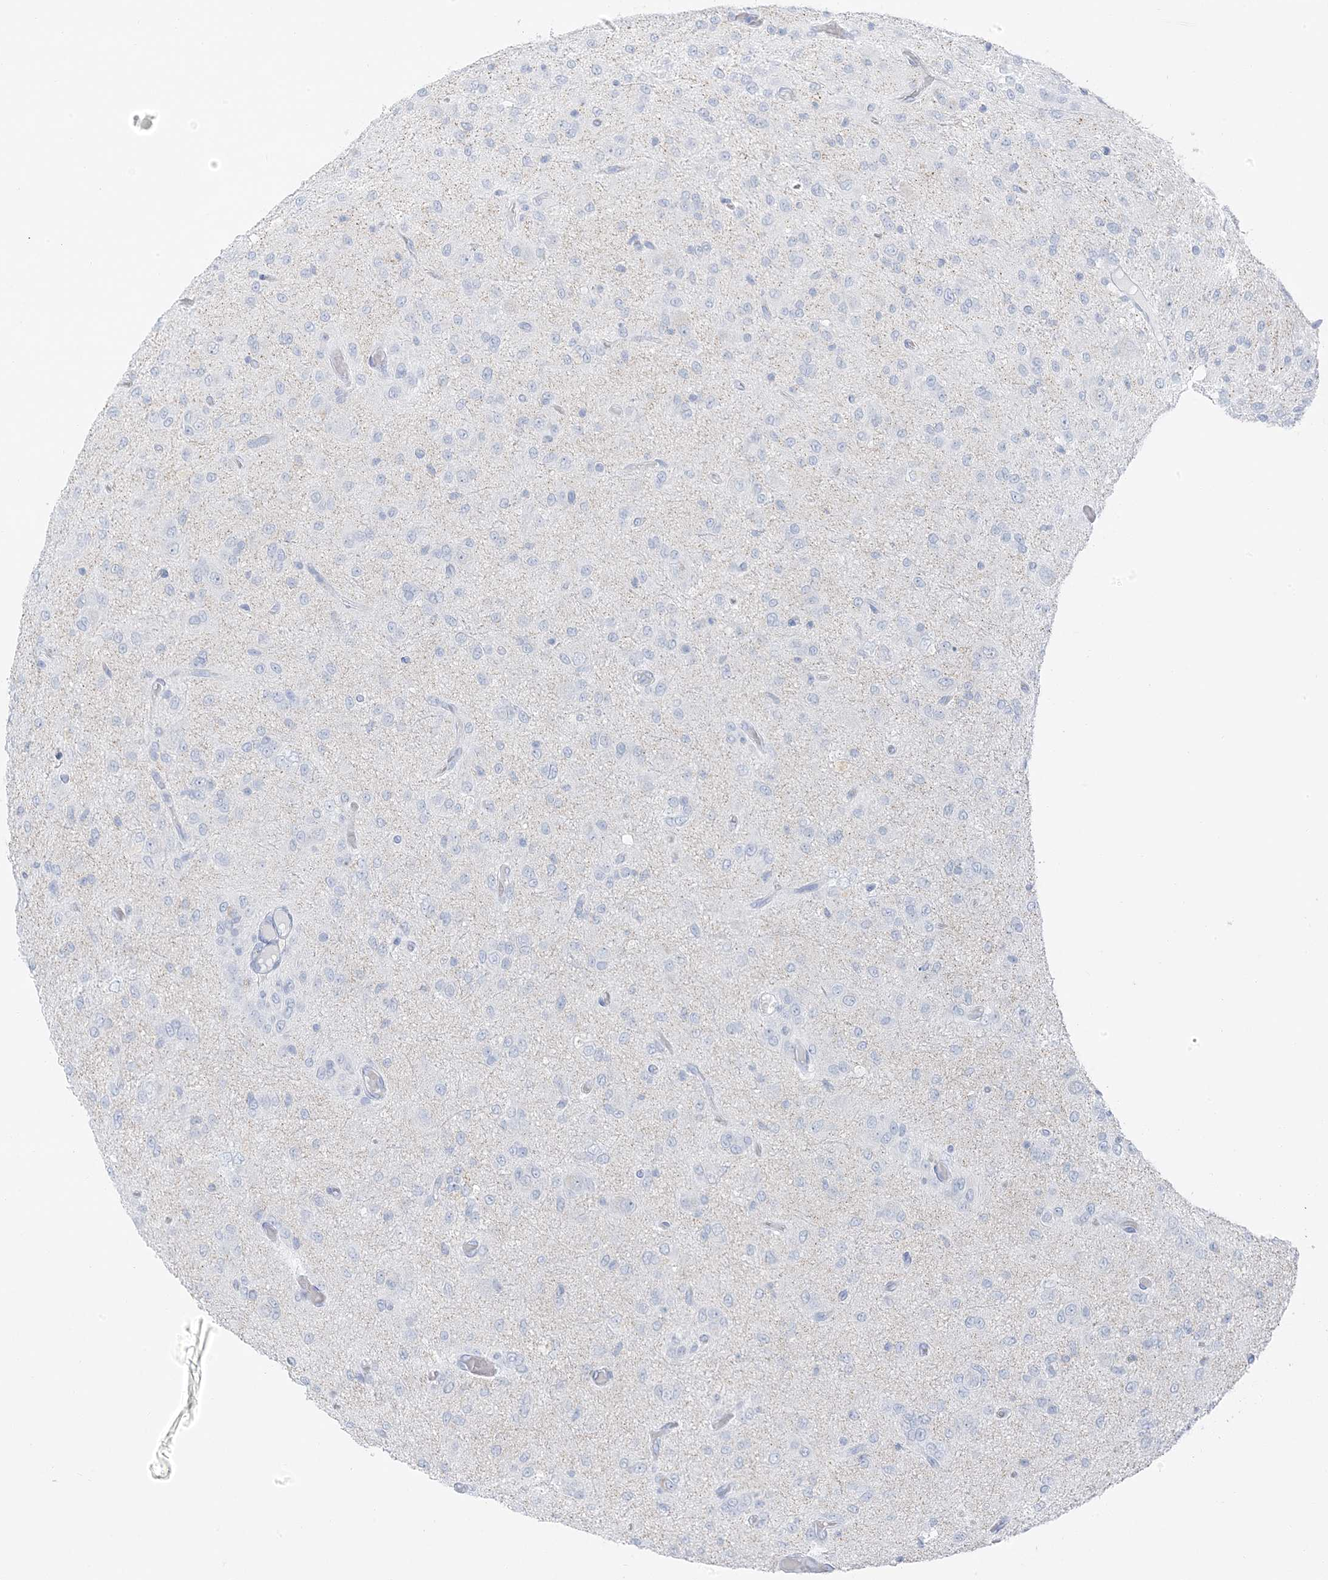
{"staining": {"intensity": "negative", "quantity": "none", "location": "none"}, "tissue": "glioma", "cell_type": "Tumor cells", "image_type": "cancer", "snomed": [{"axis": "morphology", "description": "Glioma, malignant, High grade"}, {"axis": "topography", "description": "Brain"}], "caption": "Tumor cells show no significant staining in malignant glioma (high-grade).", "gene": "ZFP64", "patient": {"sex": "female", "age": 59}}